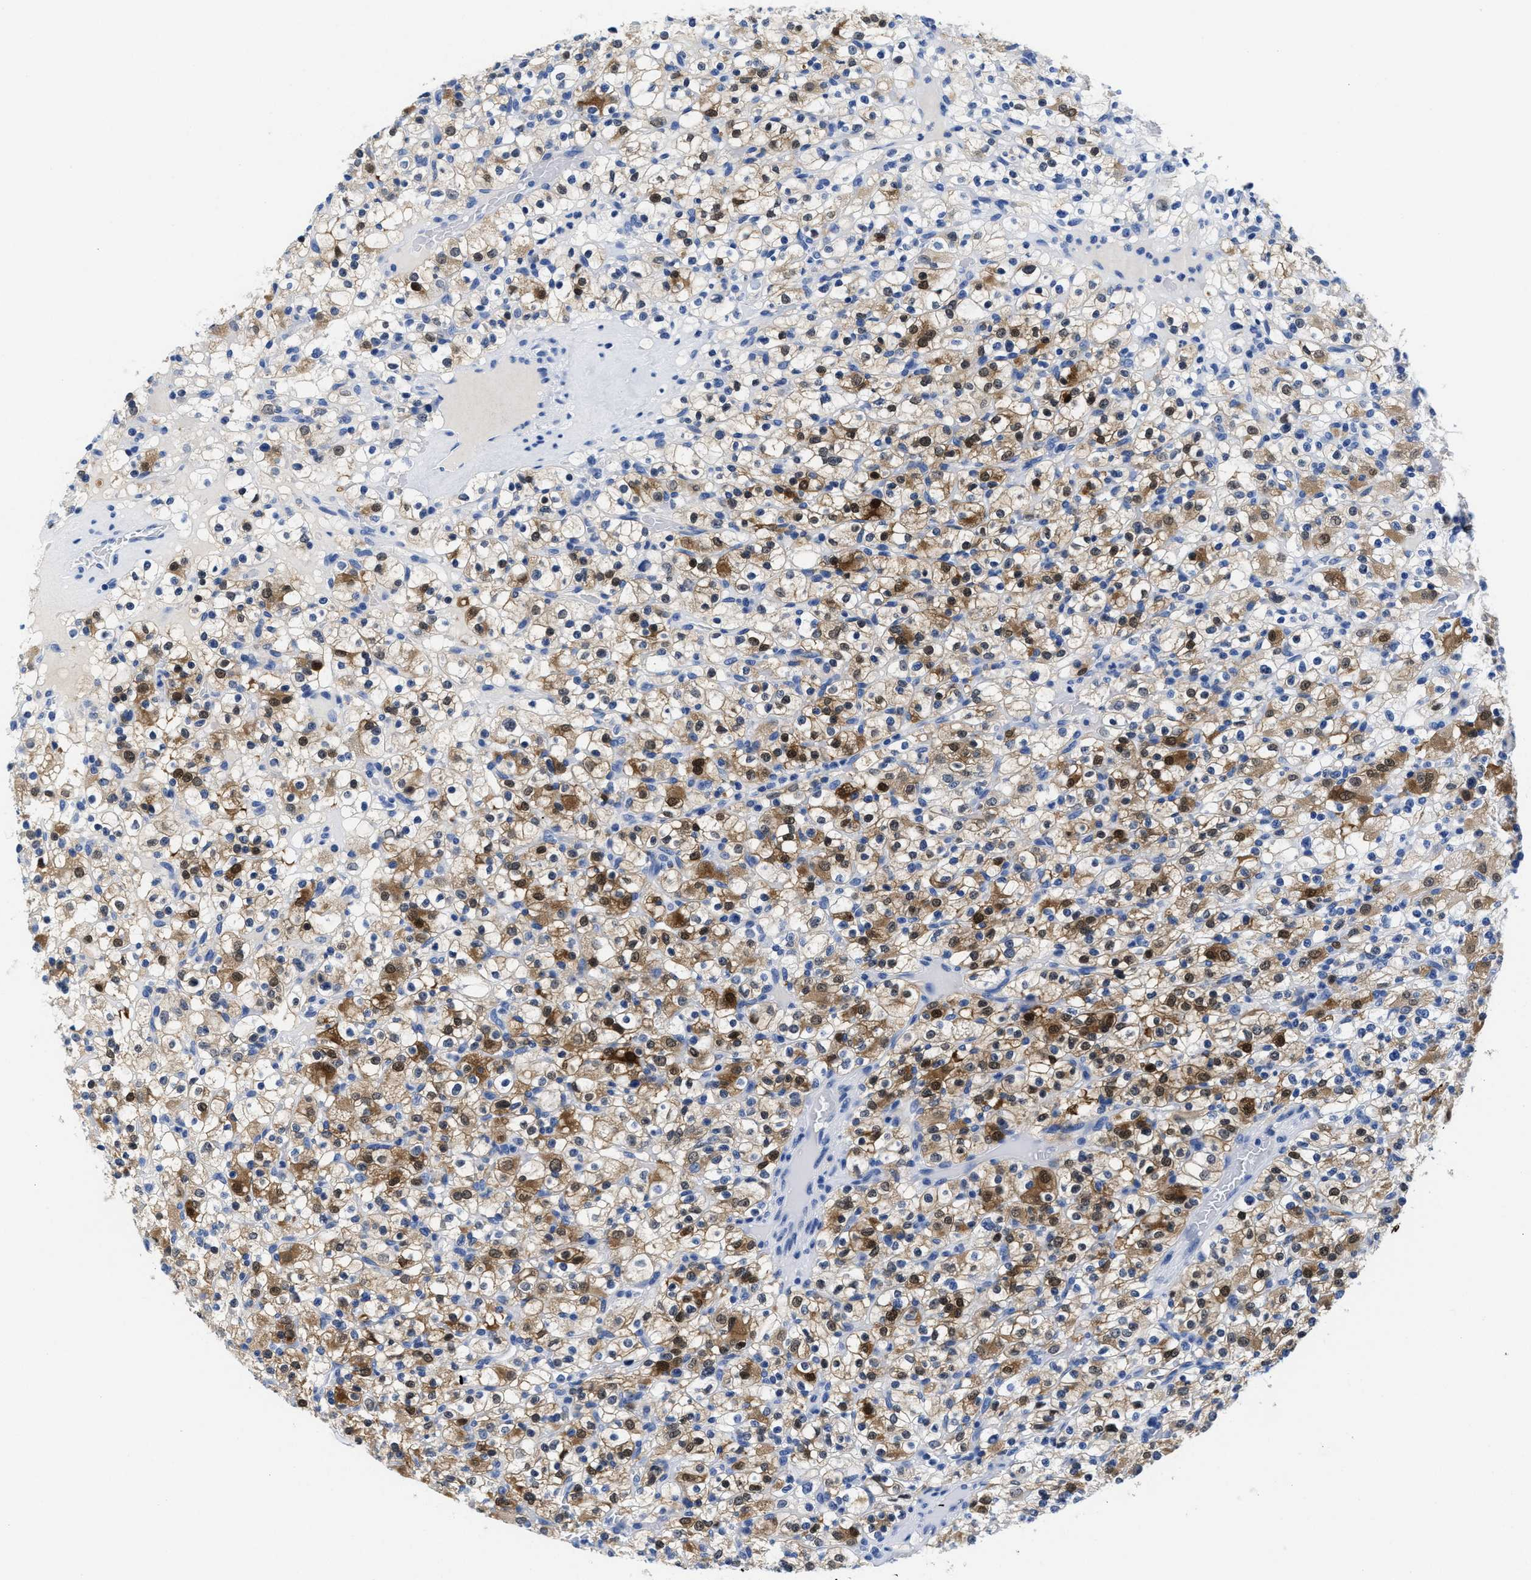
{"staining": {"intensity": "moderate", "quantity": "25%-75%", "location": "cytoplasmic/membranous,nuclear"}, "tissue": "renal cancer", "cell_type": "Tumor cells", "image_type": "cancer", "snomed": [{"axis": "morphology", "description": "Normal tissue, NOS"}, {"axis": "morphology", "description": "Adenocarcinoma, NOS"}, {"axis": "topography", "description": "Kidney"}], "caption": "DAB immunohistochemical staining of renal adenocarcinoma demonstrates moderate cytoplasmic/membranous and nuclear protein expression in about 25%-75% of tumor cells.", "gene": "TTC3", "patient": {"sex": "female", "age": 72}}